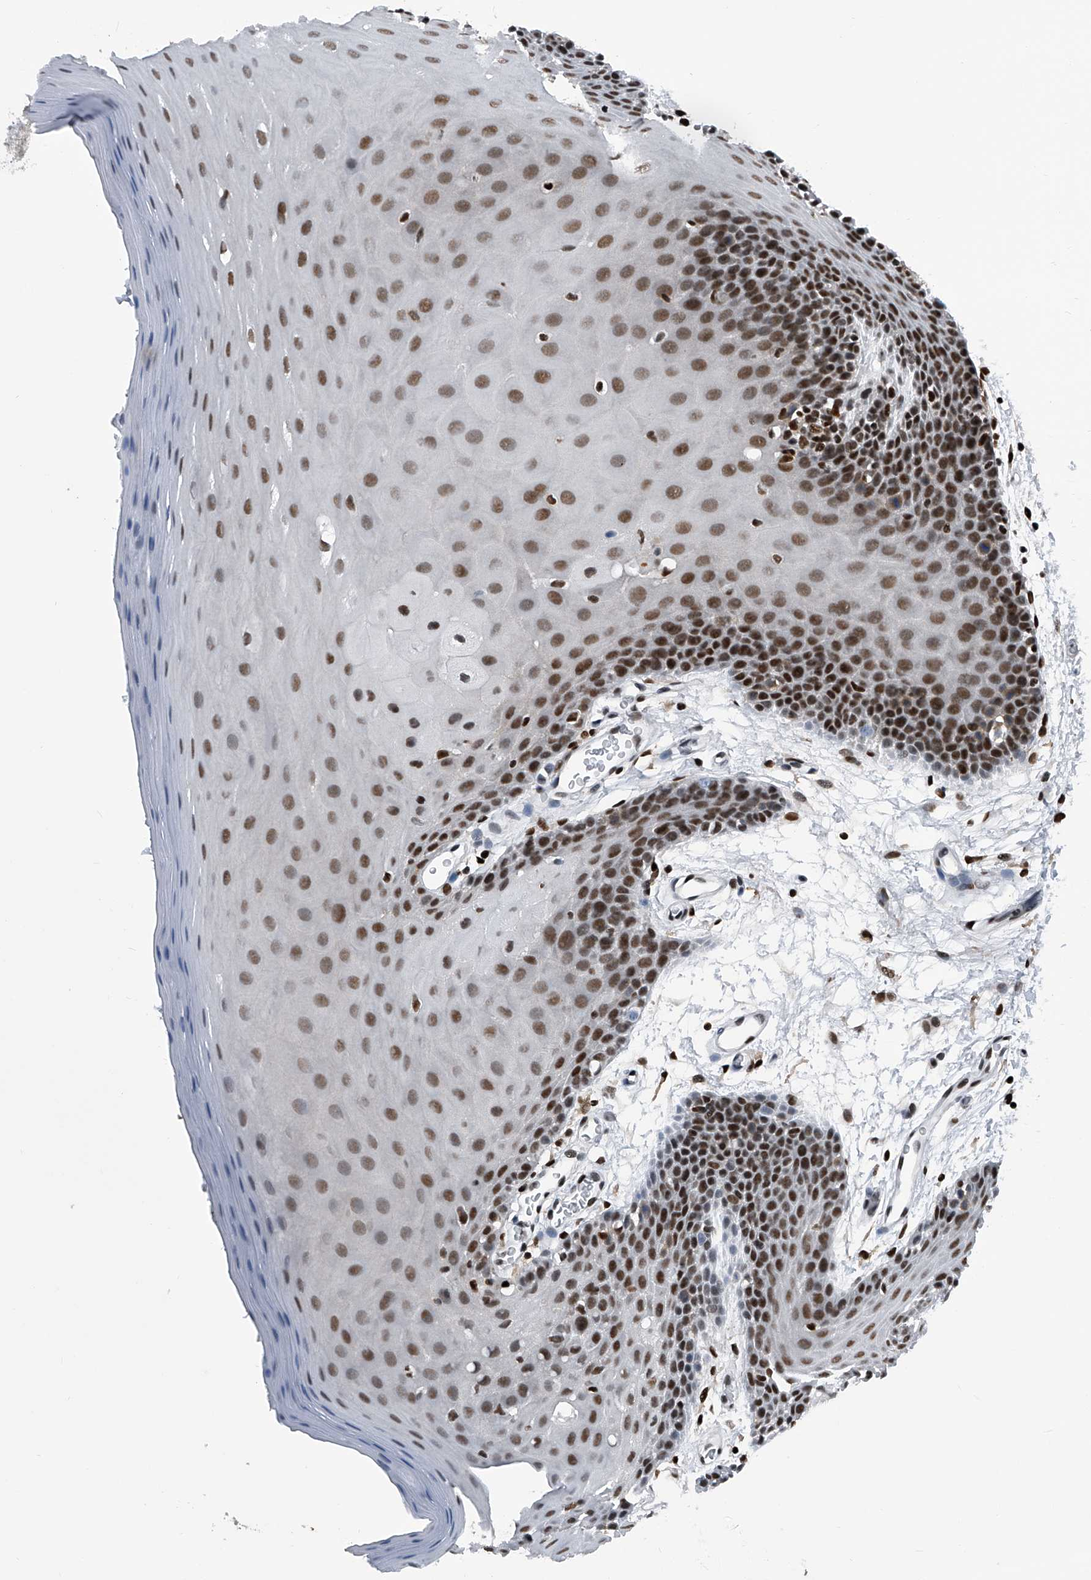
{"staining": {"intensity": "moderate", "quantity": ">75%", "location": "cytoplasmic/membranous"}, "tissue": "oral mucosa", "cell_type": "Squamous epithelial cells", "image_type": "normal", "snomed": [{"axis": "morphology", "description": "Normal tissue, NOS"}, {"axis": "morphology", "description": "Squamous cell carcinoma, NOS"}, {"axis": "topography", "description": "Skeletal muscle"}, {"axis": "topography", "description": "Oral tissue"}, {"axis": "topography", "description": "Salivary gland"}, {"axis": "topography", "description": "Head-Neck"}], "caption": "Moderate cytoplasmic/membranous positivity is identified in about >75% of squamous epithelial cells in normal oral mucosa.", "gene": "FKBP5", "patient": {"sex": "male", "age": 54}}